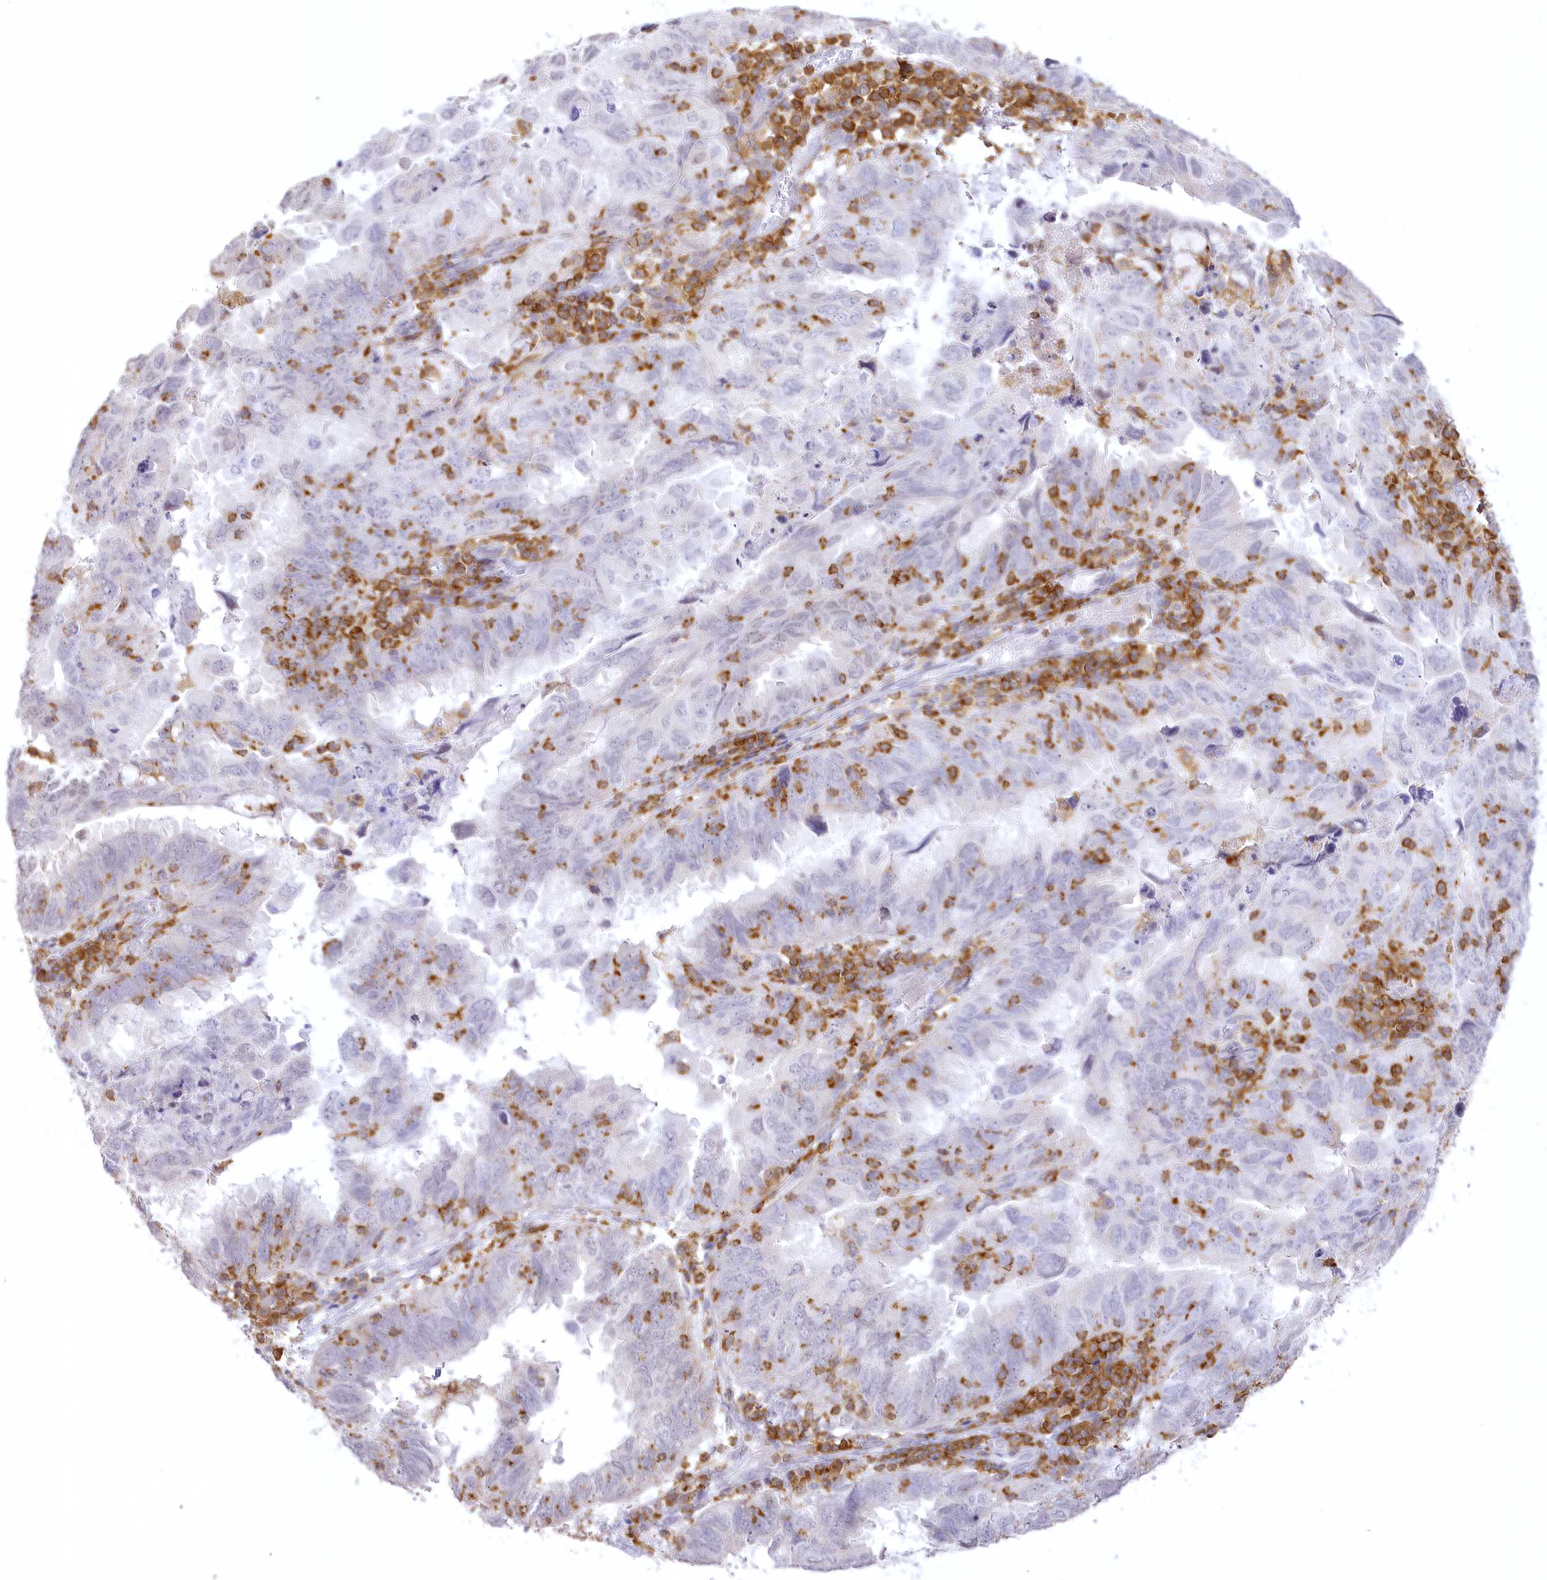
{"staining": {"intensity": "negative", "quantity": "none", "location": "none"}, "tissue": "endometrial cancer", "cell_type": "Tumor cells", "image_type": "cancer", "snomed": [{"axis": "morphology", "description": "Adenocarcinoma, NOS"}, {"axis": "topography", "description": "Uterus"}], "caption": "High power microscopy micrograph of an IHC image of endometrial adenocarcinoma, revealing no significant expression in tumor cells.", "gene": "DOCK2", "patient": {"sex": "female", "age": 77}}